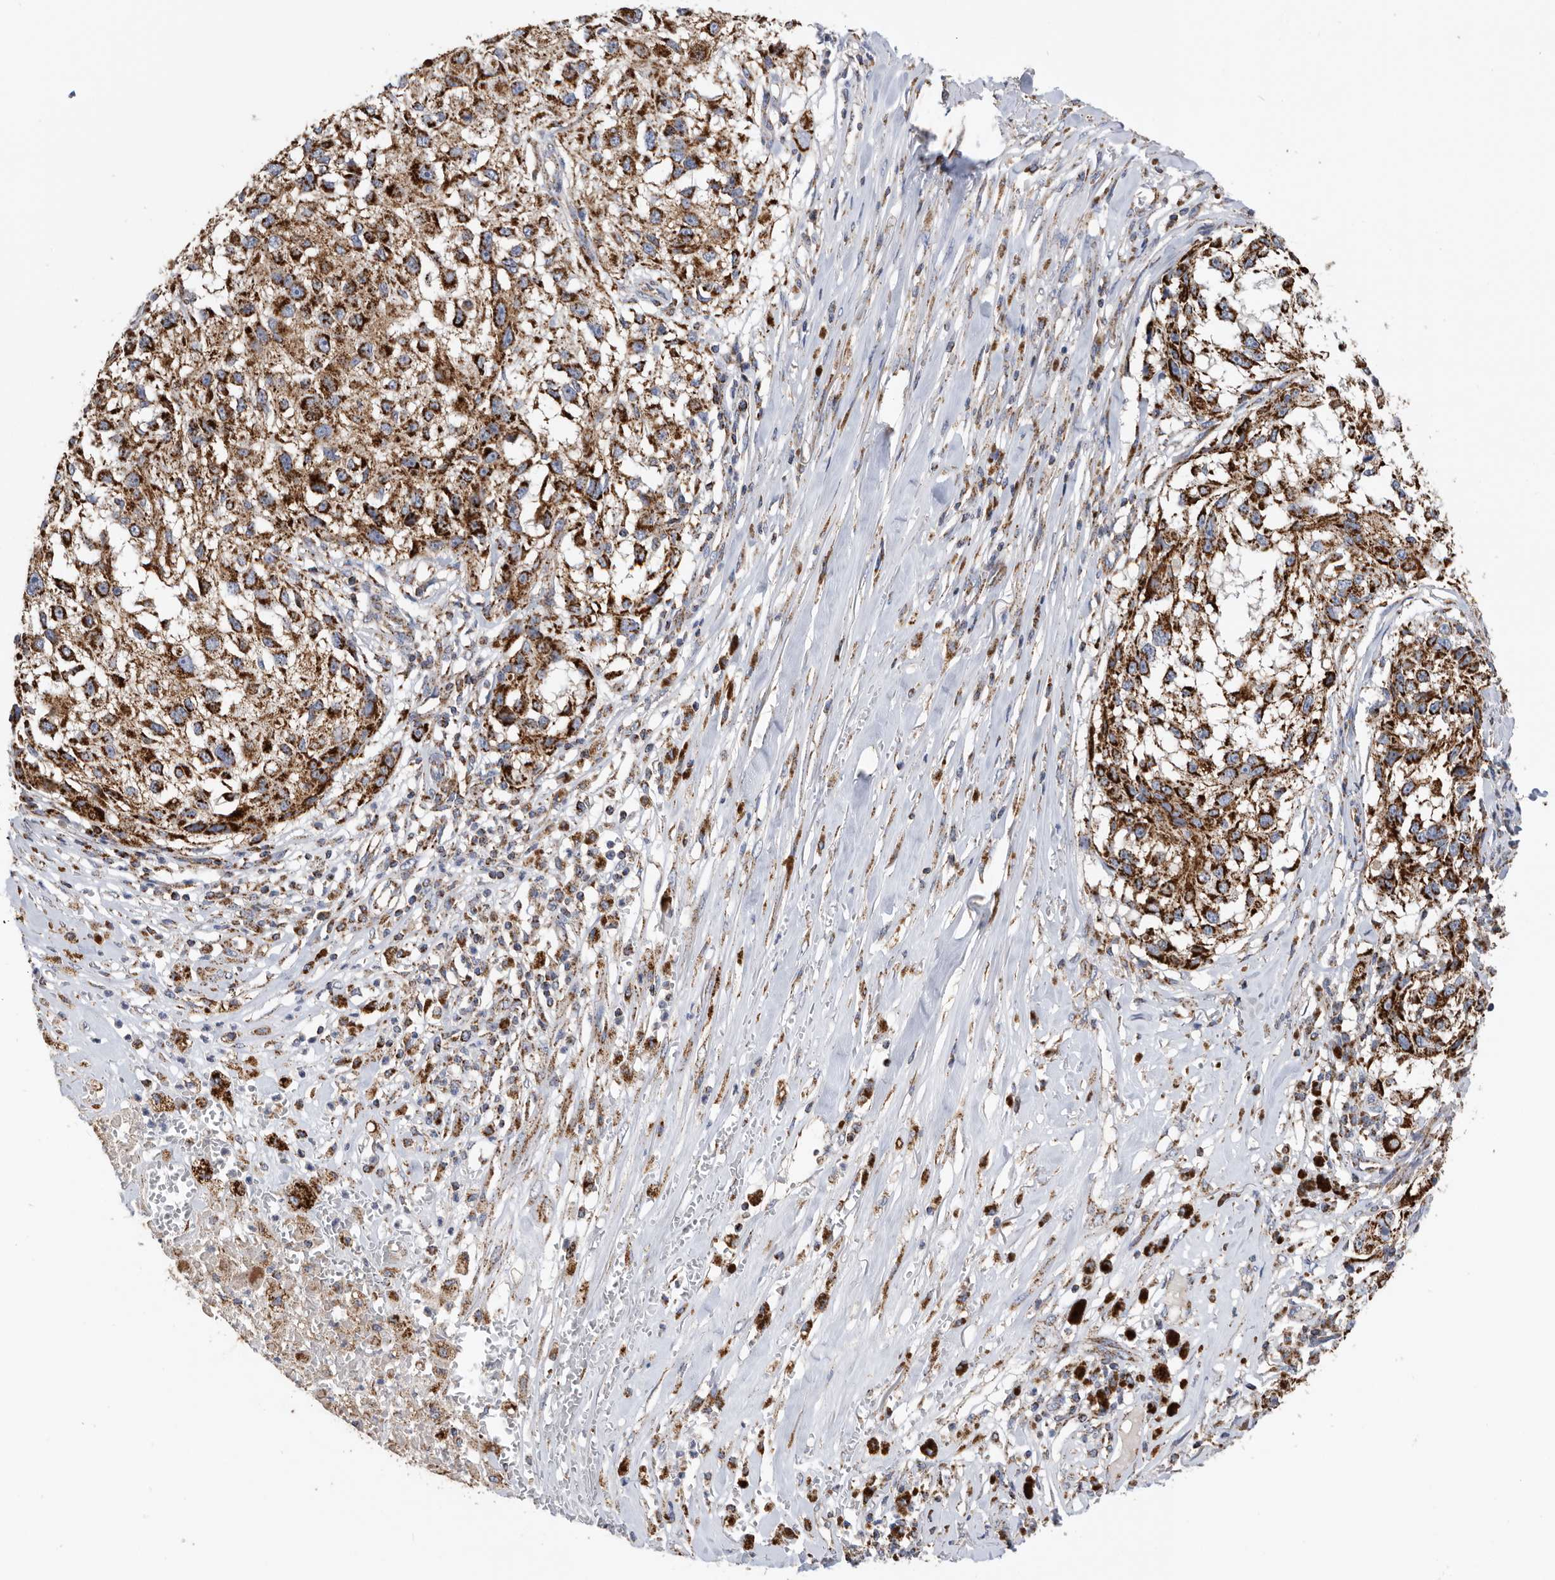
{"staining": {"intensity": "strong", "quantity": ">75%", "location": "cytoplasmic/membranous"}, "tissue": "melanoma", "cell_type": "Tumor cells", "image_type": "cancer", "snomed": [{"axis": "morphology", "description": "Necrosis, NOS"}, {"axis": "morphology", "description": "Malignant melanoma, NOS"}, {"axis": "topography", "description": "Skin"}], "caption": "The immunohistochemical stain highlights strong cytoplasmic/membranous expression in tumor cells of melanoma tissue. (DAB IHC, brown staining for protein, blue staining for nuclei).", "gene": "WFDC1", "patient": {"sex": "female", "age": 87}}